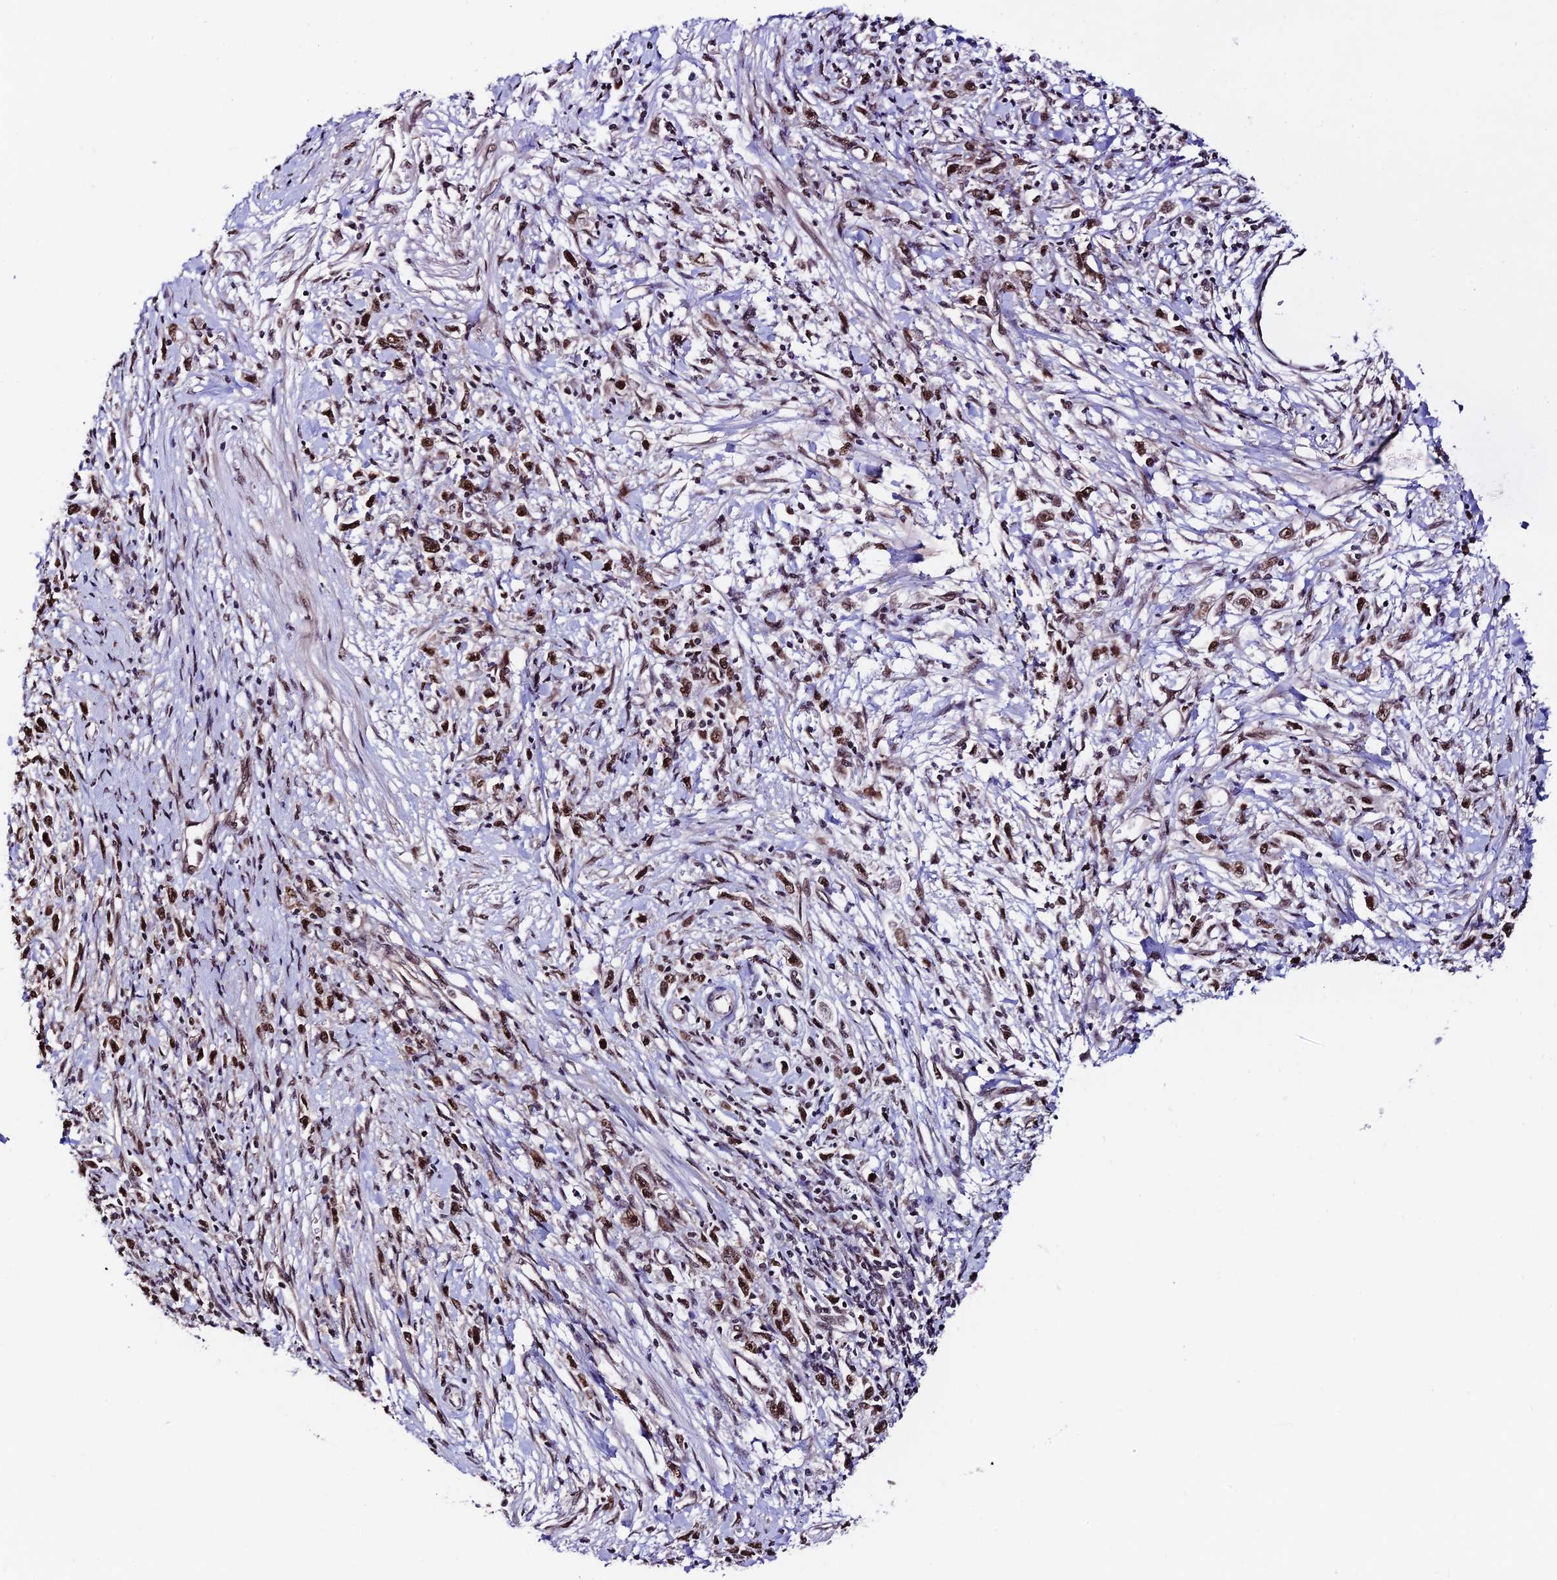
{"staining": {"intensity": "moderate", "quantity": ">75%", "location": "nuclear"}, "tissue": "stomach cancer", "cell_type": "Tumor cells", "image_type": "cancer", "snomed": [{"axis": "morphology", "description": "Adenocarcinoma, NOS"}, {"axis": "topography", "description": "Stomach"}], "caption": "Immunohistochemistry (IHC) of stomach cancer displays medium levels of moderate nuclear staining in about >75% of tumor cells. Nuclei are stained in blue.", "gene": "RBM42", "patient": {"sex": "female", "age": 59}}